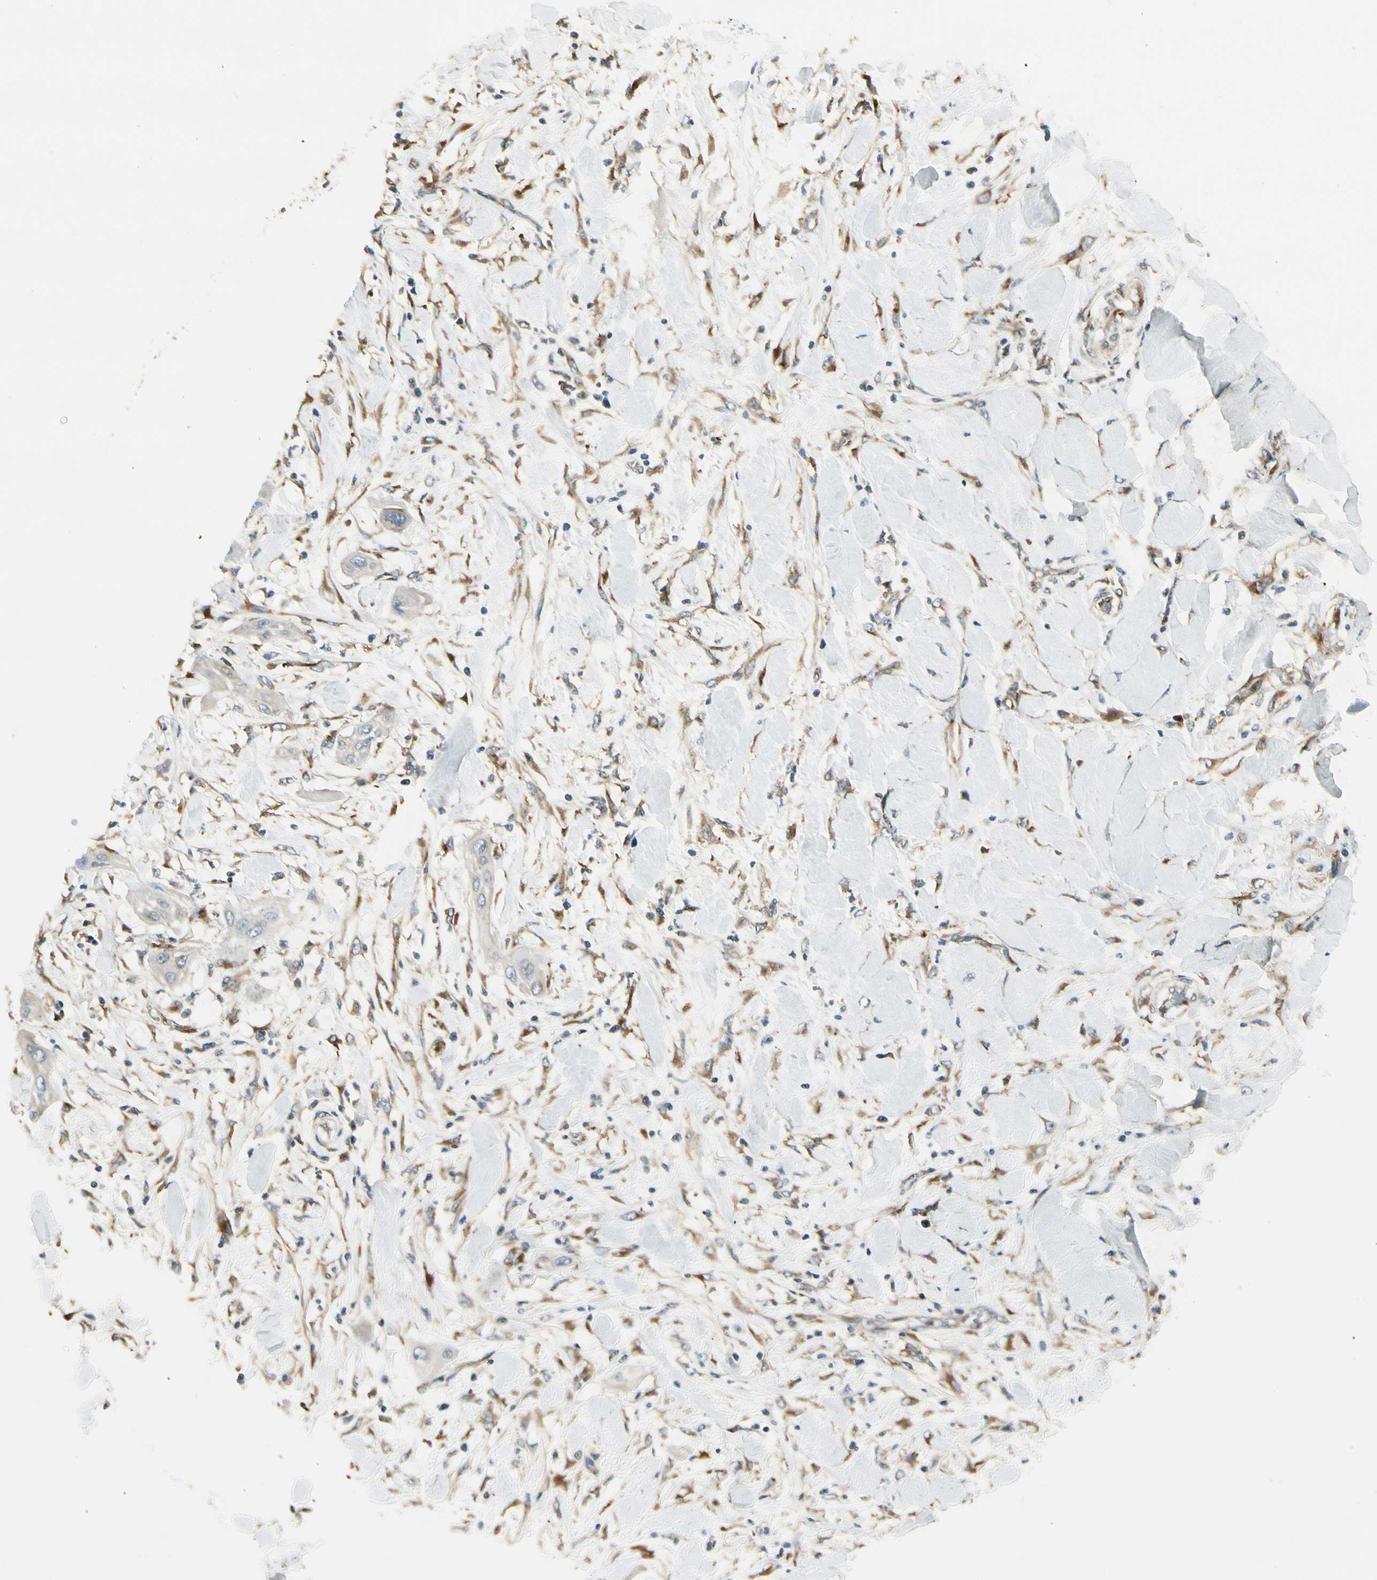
{"staining": {"intensity": "weak", "quantity": ">75%", "location": "cytoplasmic/membranous"}, "tissue": "lung cancer", "cell_type": "Tumor cells", "image_type": "cancer", "snomed": [{"axis": "morphology", "description": "Squamous cell carcinoma, NOS"}, {"axis": "topography", "description": "Lung"}], "caption": "The immunohistochemical stain highlights weak cytoplasmic/membranous expression in tumor cells of squamous cell carcinoma (lung) tissue. Using DAB (3,3'-diaminobenzidine) (brown) and hematoxylin (blue) stains, captured at high magnification using brightfield microscopy.", "gene": "MANSC1", "patient": {"sex": "female", "age": 47}}